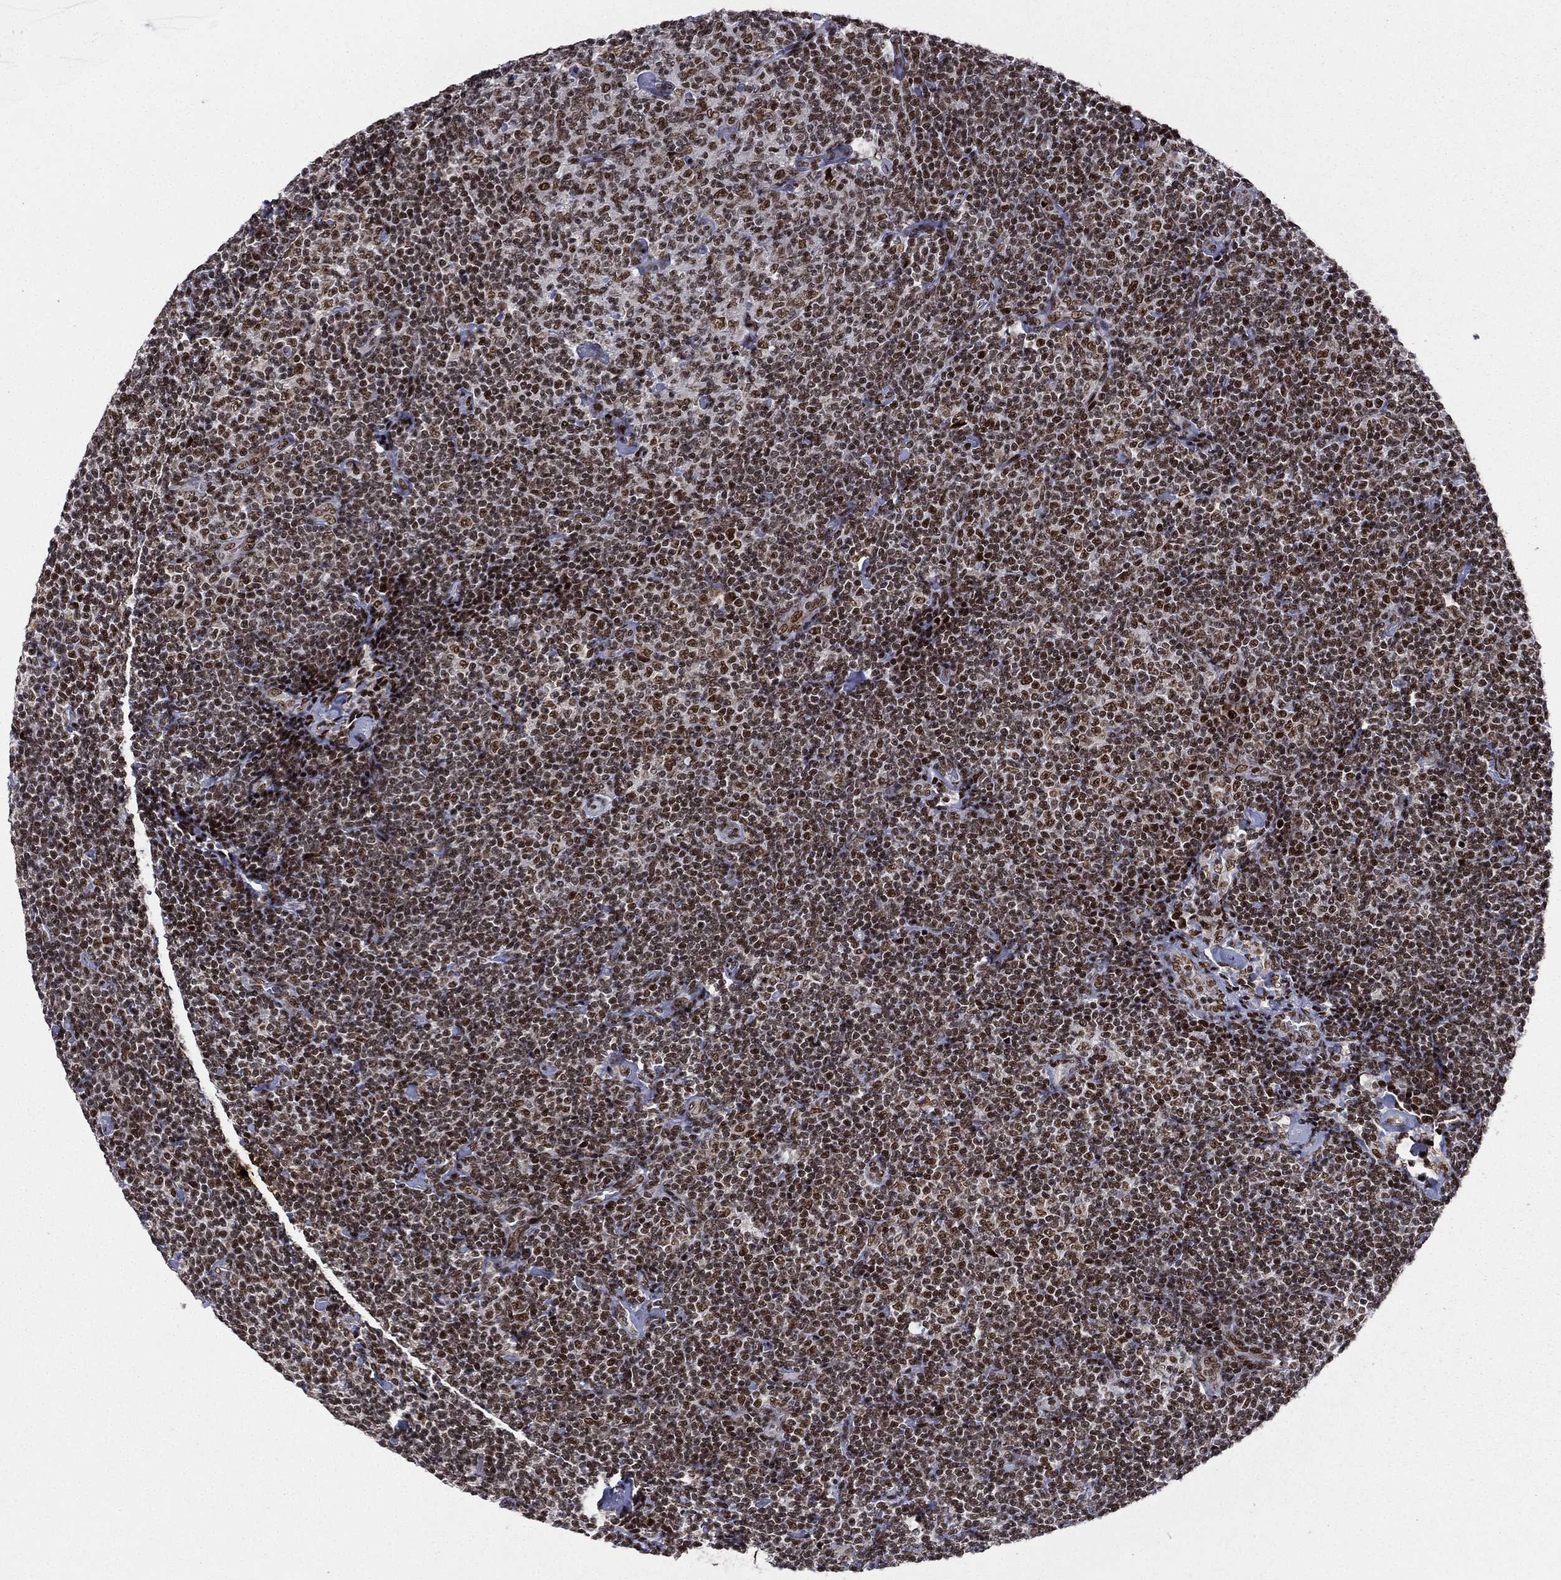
{"staining": {"intensity": "strong", "quantity": ">75%", "location": "nuclear"}, "tissue": "lymphoma", "cell_type": "Tumor cells", "image_type": "cancer", "snomed": [{"axis": "morphology", "description": "Malignant lymphoma, non-Hodgkin's type, Low grade"}, {"axis": "topography", "description": "Lymph node"}], "caption": "A photomicrograph showing strong nuclear positivity in about >75% of tumor cells in lymphoma, as visualized by brown immunohistochemical staining.", "gene": "RTF1", "patient": {"sex": "male", "age": 81}}